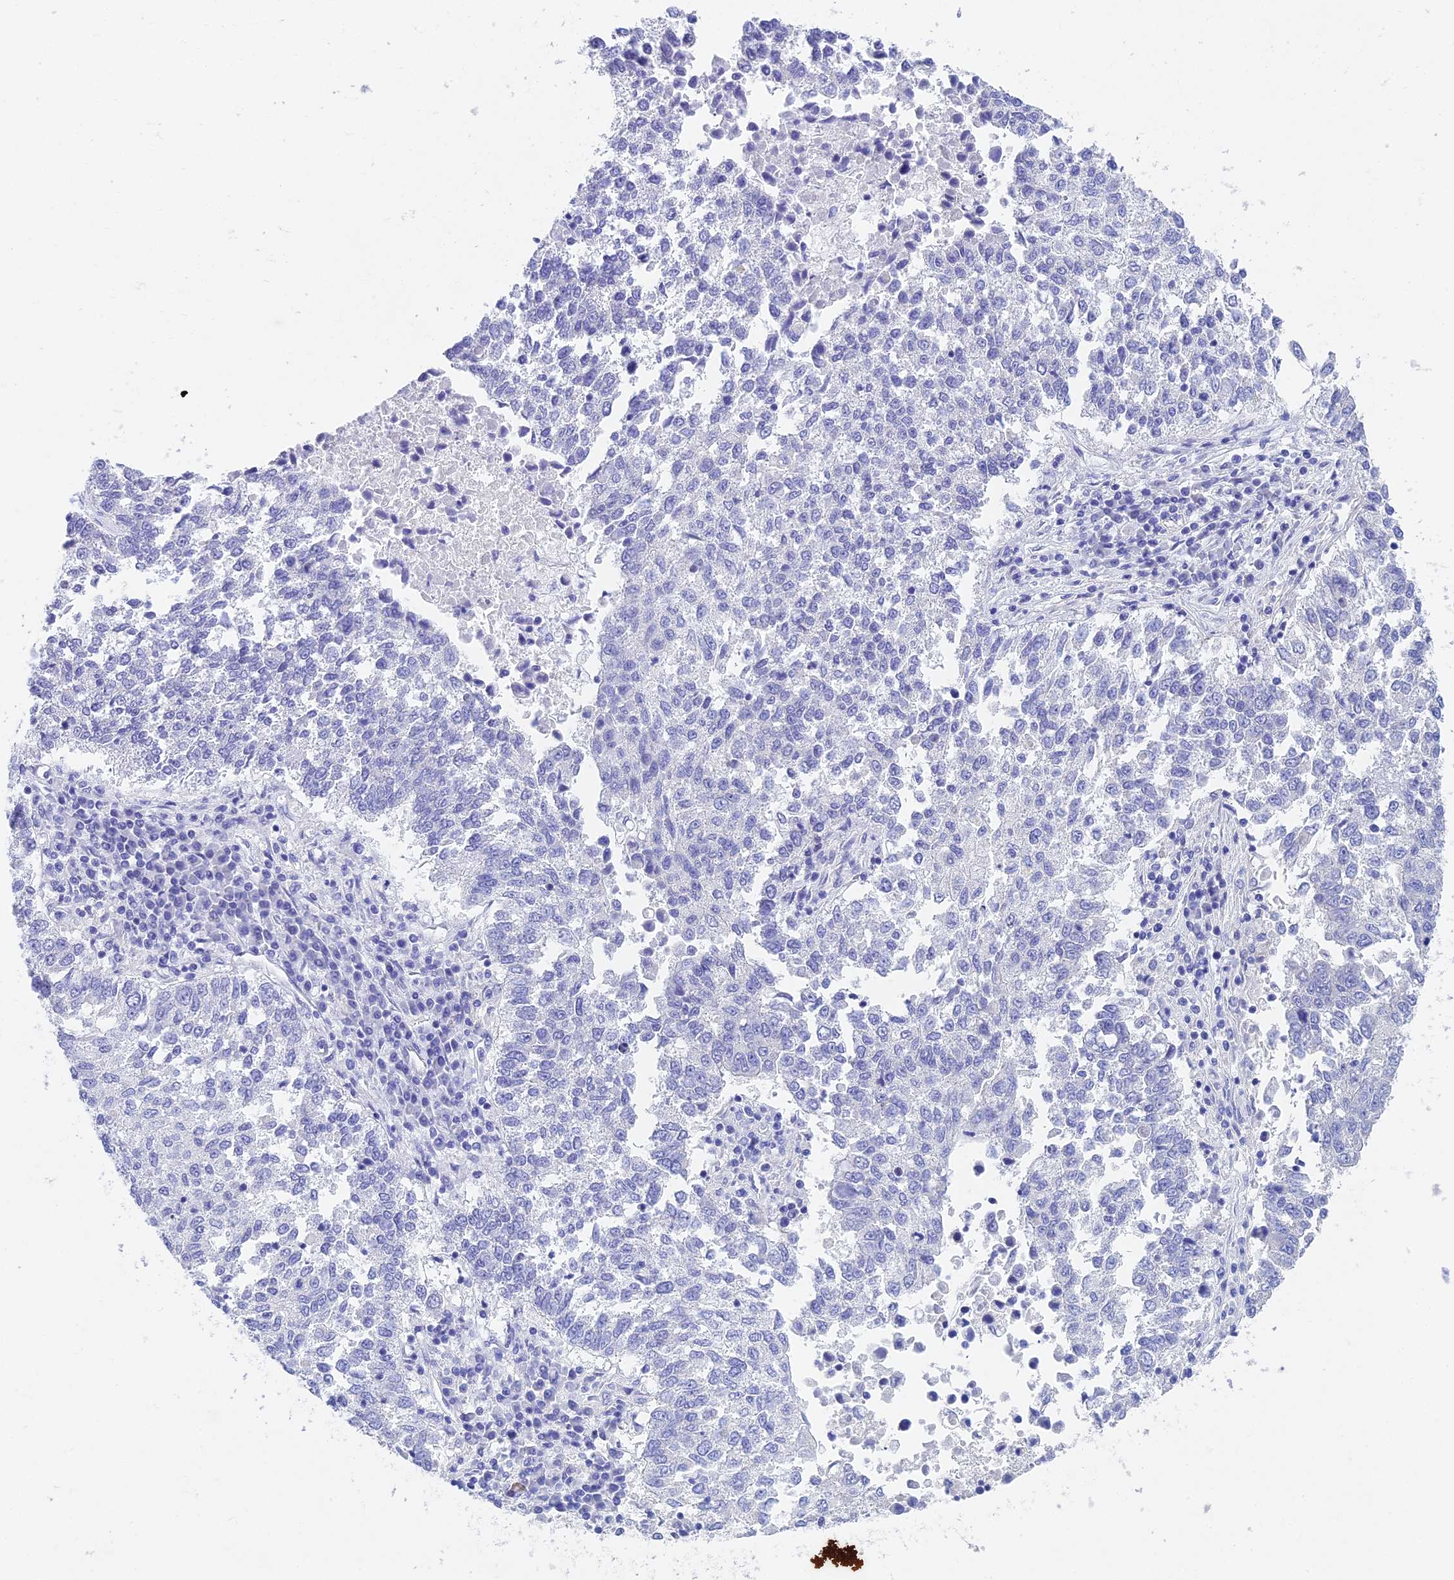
{"staining": {"intensity": "negative", "quantity": "none", "location": "none"}, "tissue": "lung cancer", "cell_type": "Tumor cells", "image_type": "cancer", "snomed": [{"axis": "morphology", "description": "Squamous cell carcinoma, NOS"}, {"axis": "topography", "description": "Lung"}], "caption": "Human squamous cell carcinoma (lung) stained for a protein using immunohistochemistry (IHC) shows no expression in tumor cells.", "gene": "NSMCE1", "patient": {"sex": "male", "age": 73}}